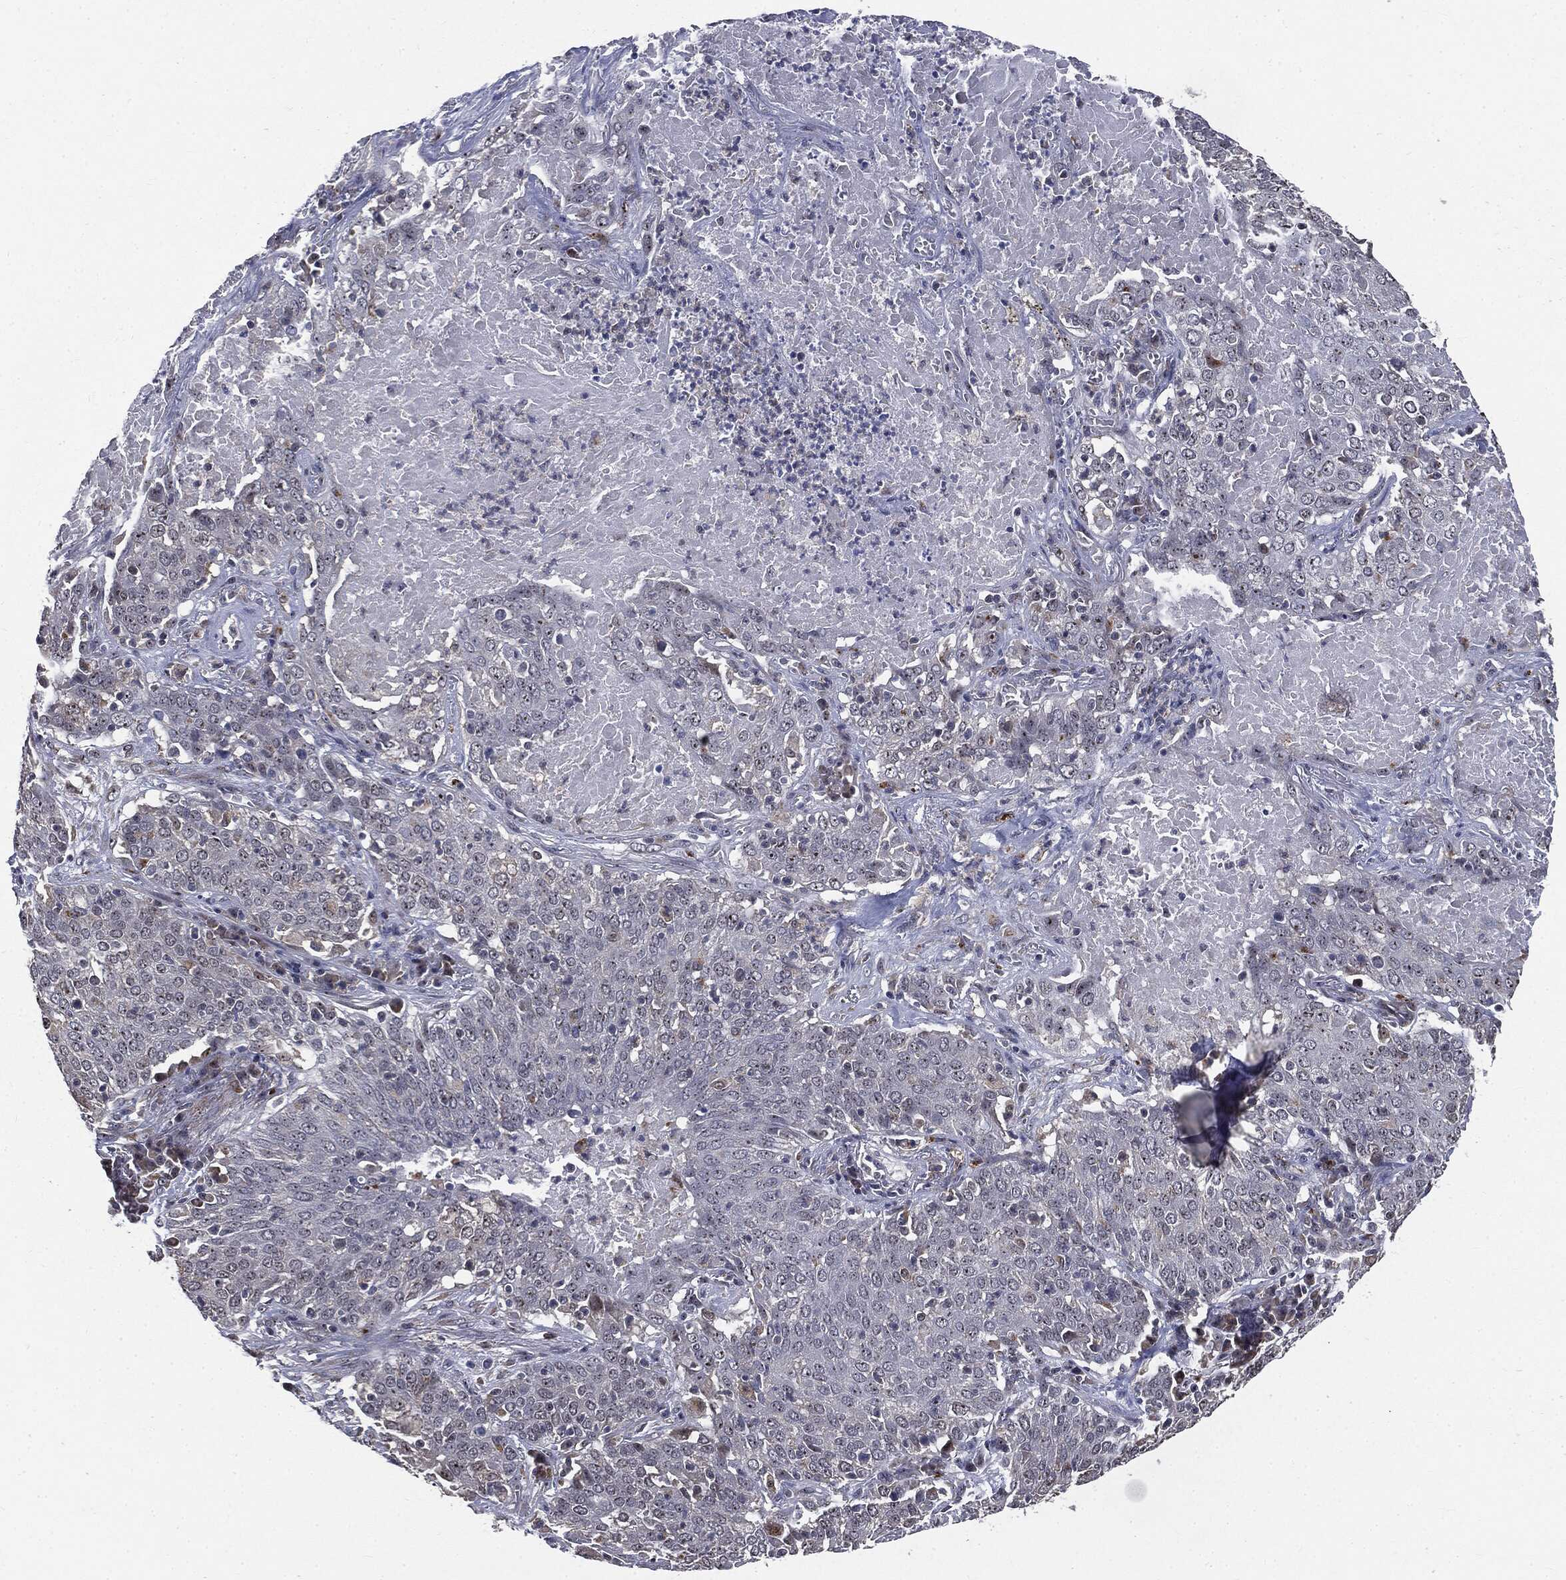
{"staining": {"intensity": "negative", "quantity": "none", "location": "none"}, "tissue": "lung cancer", "cell_type": "Tumor cells", "image_type": "cancer", "snomed": [{"axis": "morphology", "description": "Squamous cell carcinoma, NOS"}, {"axis": "topography", "description": "Lung"}], "caption": "Lung squamous cell carcinoma stained for a protein using immunohistochemistry displays no staining tumor cells.", "gene": "TRMT1L", "patient": {"sex": "male", "age": 82}}